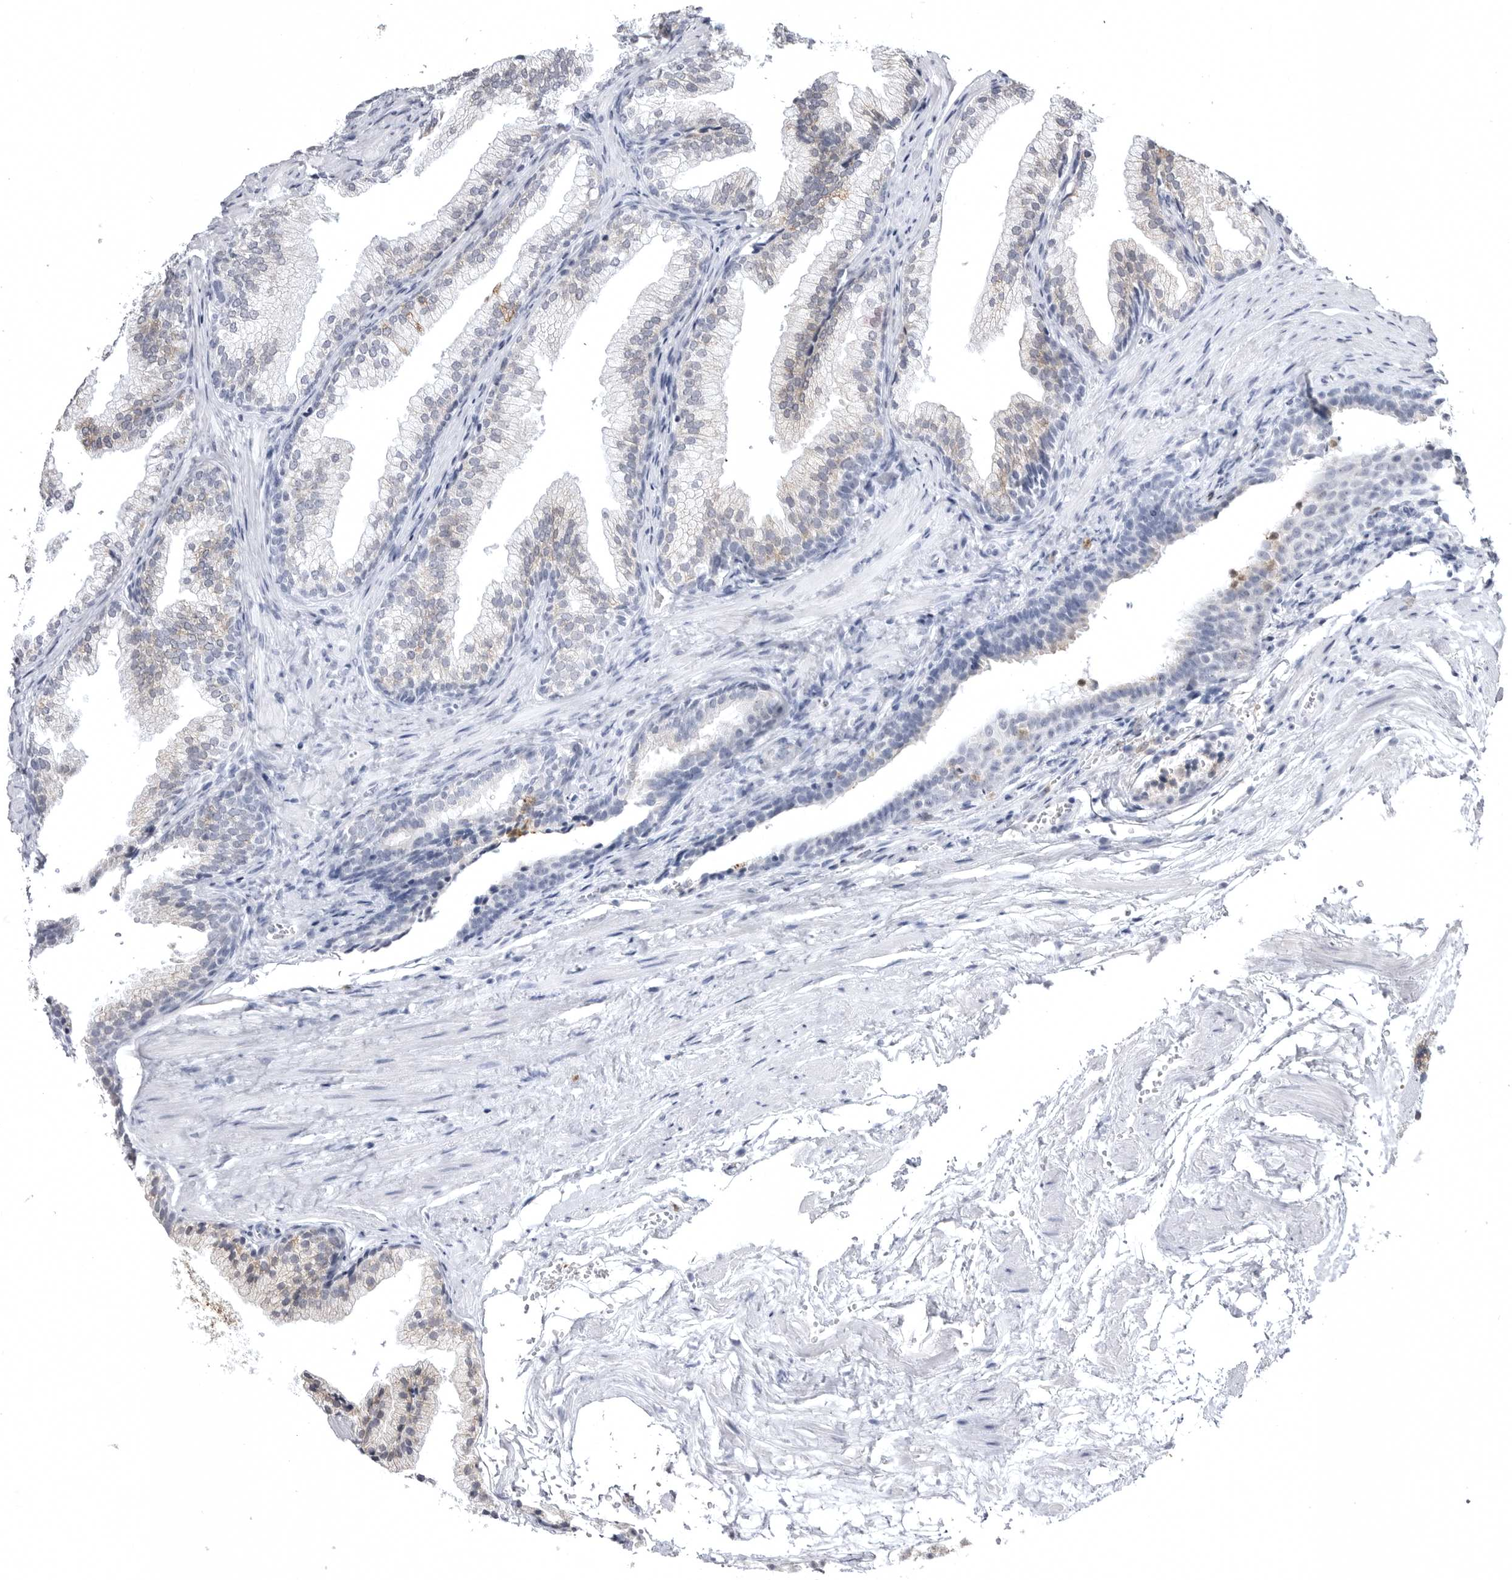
{"staining": {"intensity": "weak", "quantity": "<25%", "location": "cytoplasmic/membranous"}, "tissue": "prostate", "cell_type": "Glandular cells", "image_type": "normal", "snomed": [{"axis": "morphology", "description": "Normal tissue, NOS"}, {"axis": "topography", "description": "Prostate"}], "caption": "Immunohistochemistry image of benign prostate: prostate stained with DAB reveals no significant protein positivity in glandular cells. The staining was performed using DAB to visualize the protein expression in brown, while the nuclei were stained in blue with hematoxylin (Magnification: 20x).", "gene": "STAP2", "patient": {"sex": "male", "age": 76}}